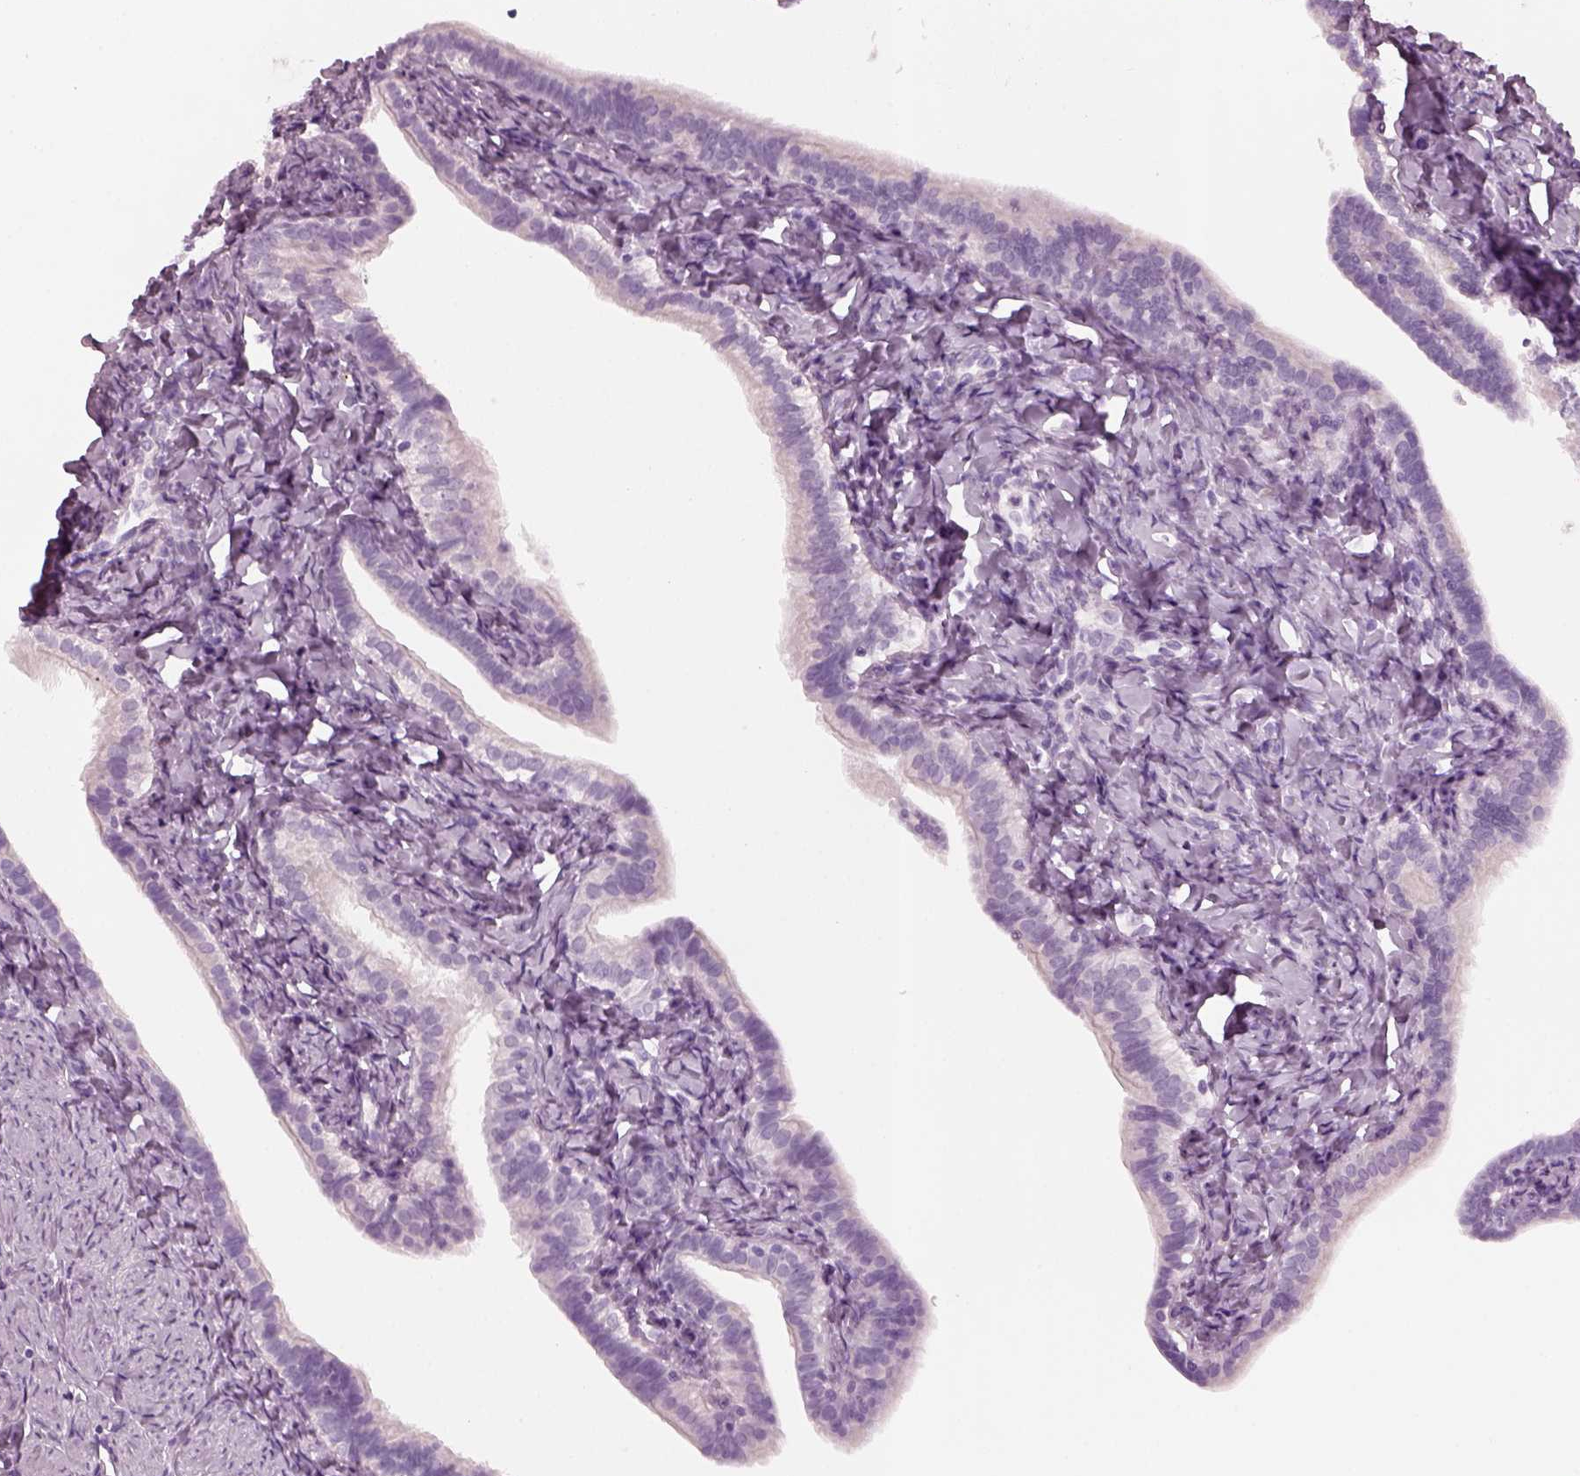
{"staining": {"intensity": "negative", "quantity": "none", "location": "none"}, "tissue": "fallopian tube", "cell_type": "Glandular cells", "image_type": "normal", "snomed": [{"axis": "morphology", "description": "Normal tissue, NOS"}, {"axis": "topography", "description": "Fallopian tube"}], "caption": "A high-resolution histopathology image shows immunohistochemistry (IHC) staining of unremarkable fallopian tube, which reveals no significant staining in glandular cells.", "gene": "SLC6A17", "patient": {"sex": "female", "age": 41}}